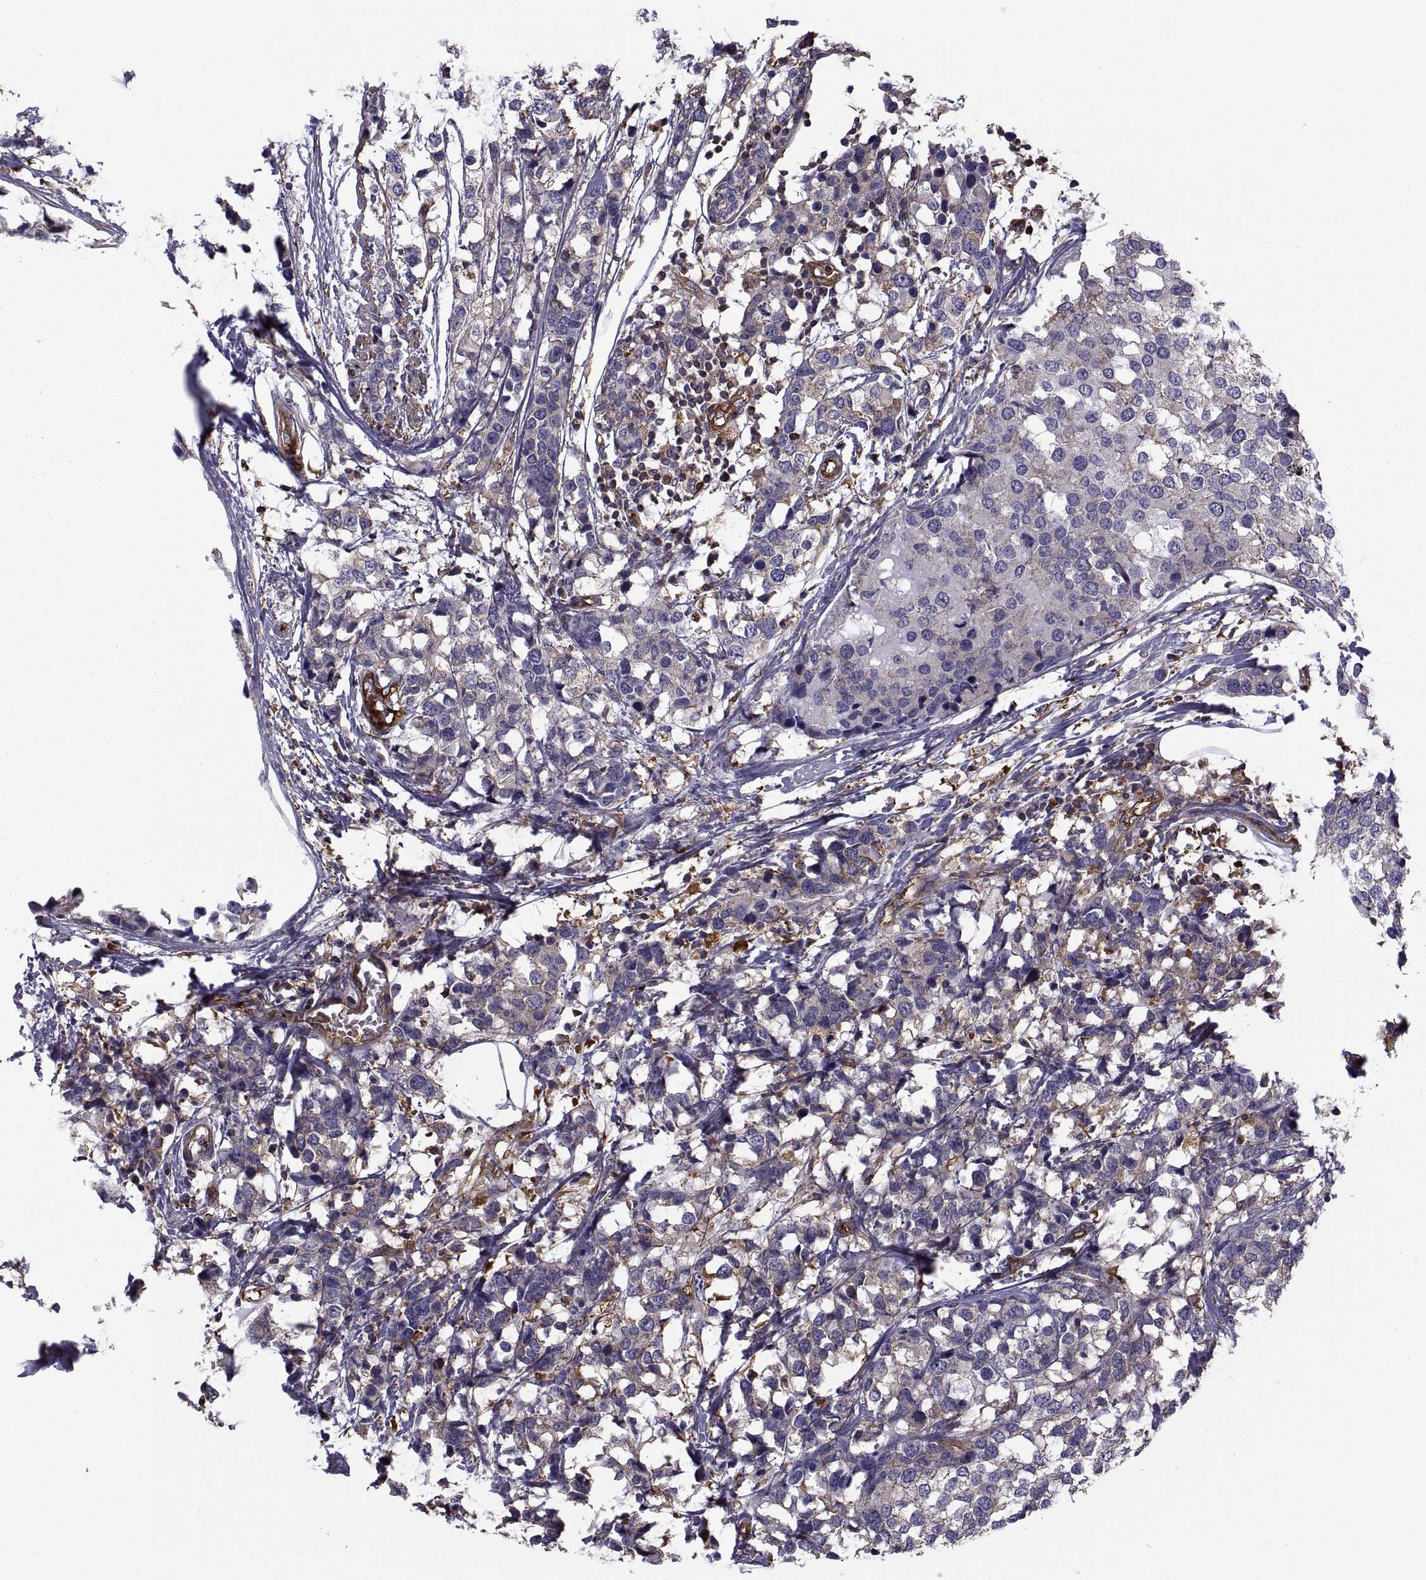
{"staining": {"intensity": "negative", "quantity": "none", "location": "none"}, "tissue": "breast cancer", "cell_type": "Tumor cells", "image_type": "cancer", "snomed": [{"axis": "morphology", "description": "Lobular carcinoma"}, {"axis": "topography", "description": "Breast"}], "caption": "Tumor cells are negative for protein expression in human breast cancer.", "gene": "MYH9", "patient": {"sex": "female", "age": 59}}